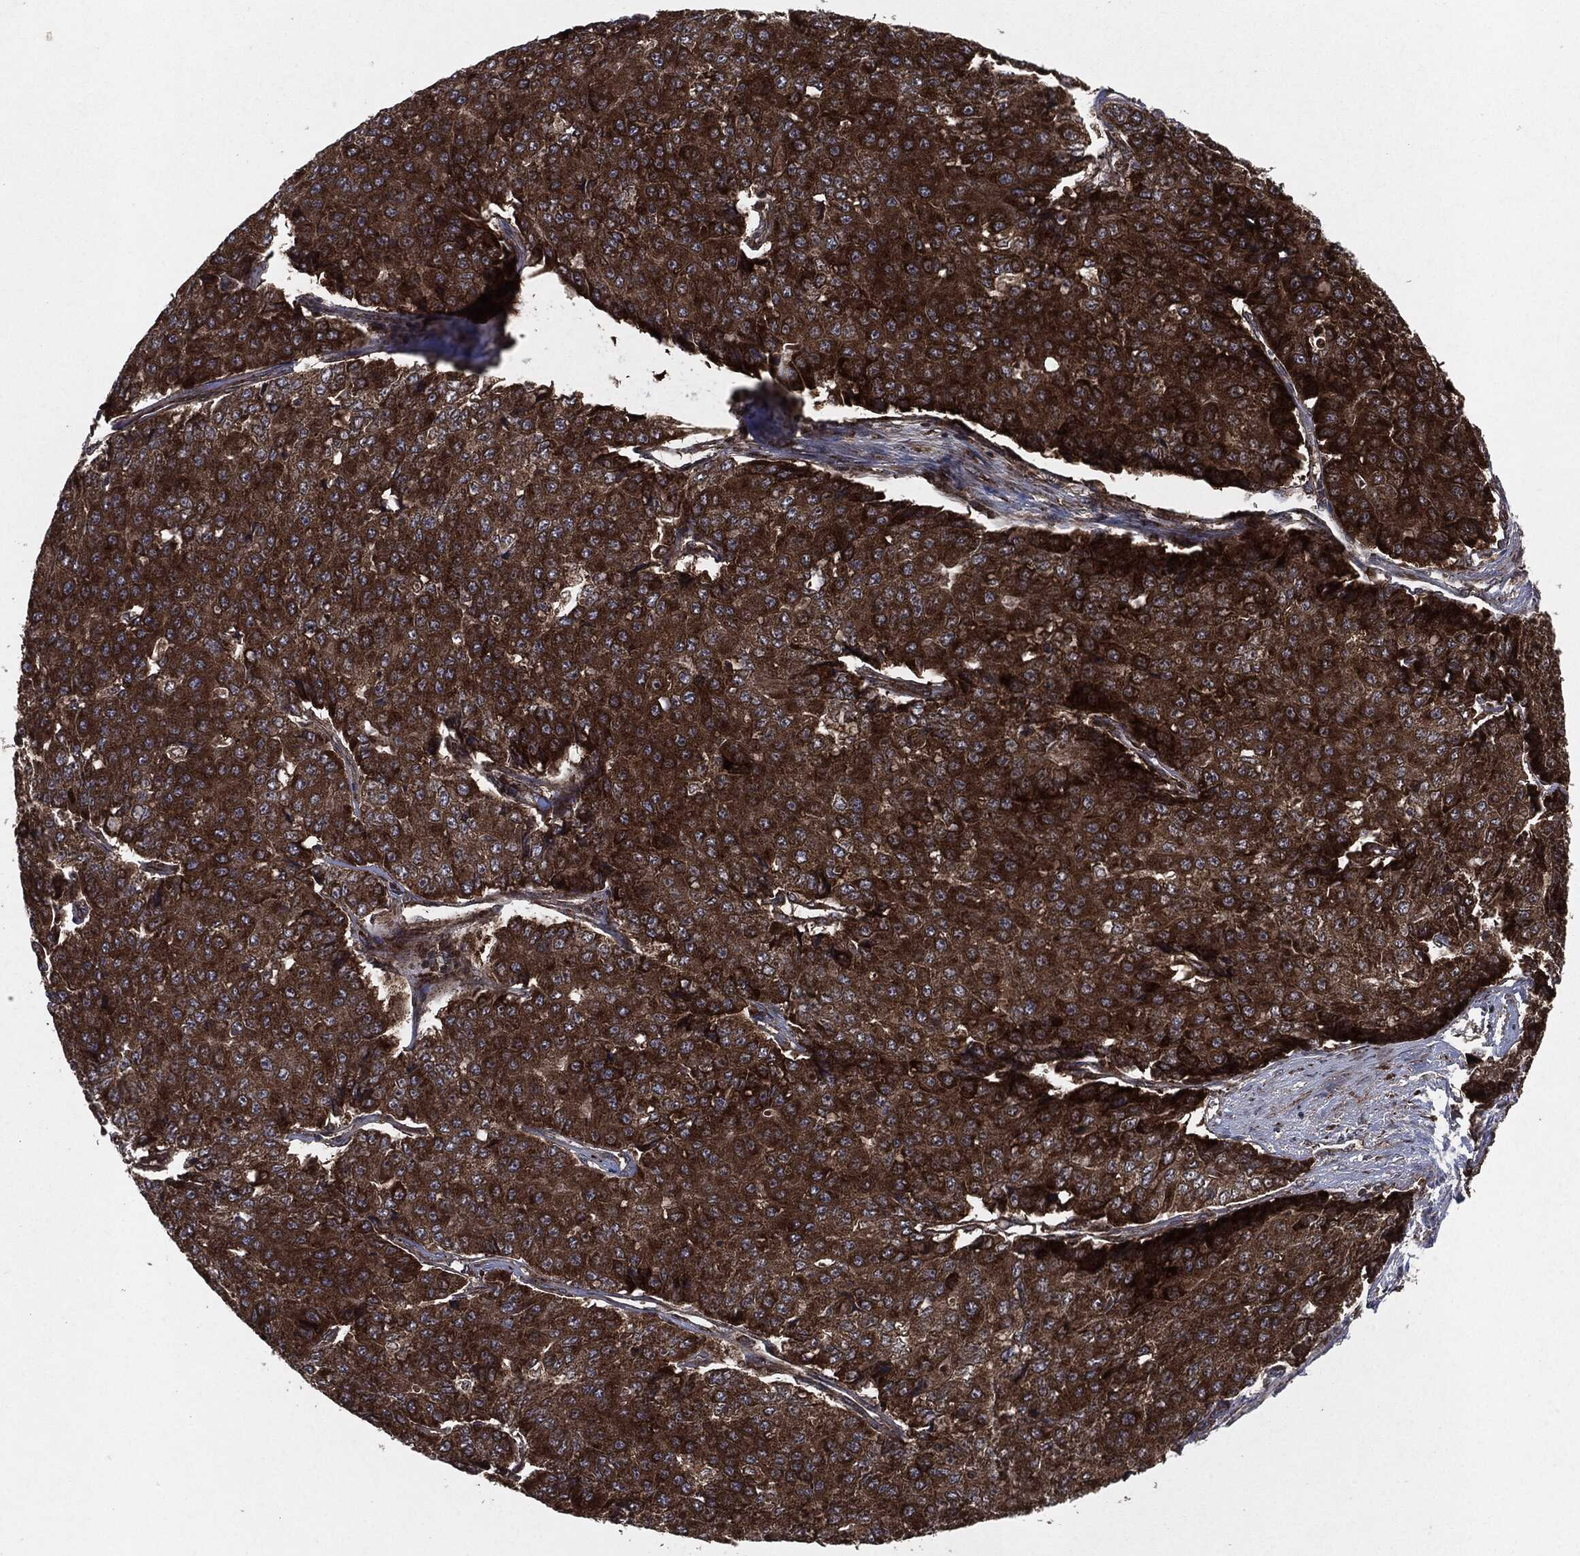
{"staining": {"intensity": "strong", "quantity": ">75%", "location": "cytoplasmic/membranous"}, "tissue": "pancreatic cancer", "cell_type": "Tumor cells", "image_type": "cancer", "snomed": [{"axis": "morphology", "description": "Normal tissue, NOS"}, {"axis": "morphology", "description": "Adenocarcinoma, NOS"}, {"axis": "topography", "description": "Pancreas"}, {"axis": "topography", "description": "Duodenum"}], "caption": "Strong cytoplasmic/membranous positivity is appreciated in approximately >75% of tumor cells in pancreatic adenocarcinoma.", "gene": "RAF1", "patient": {"sex": "male", "age": 50}}